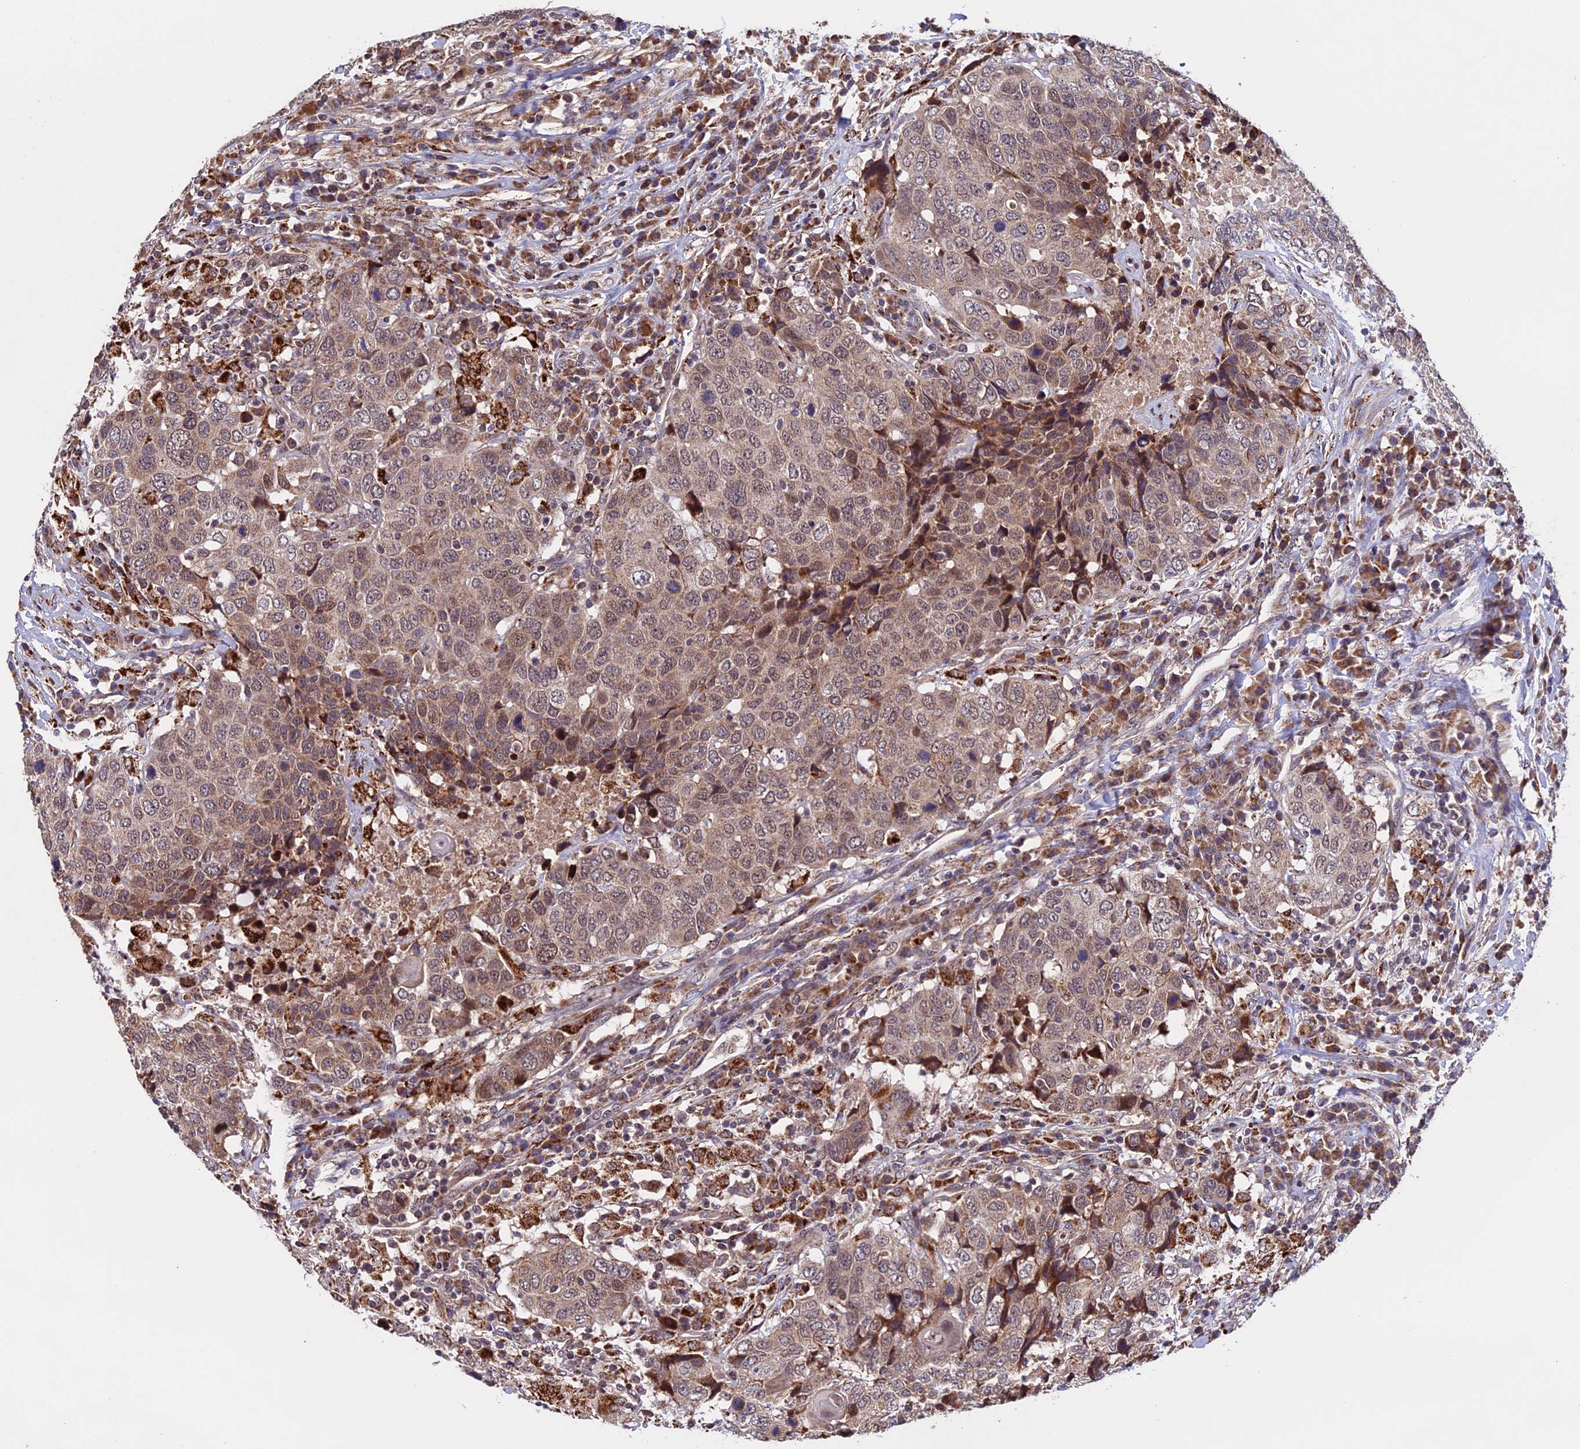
{"staining": {"intensity": "moderate", "quantity": ">75%", "location": "cytoplasmic/membranous"}, "tissue": "head and neck cancer", "cell_type": "Tumor cells", "image_type": "cancer", "snomed": [{"axis": "morphology", "description": "Squamous cell carcinoma, NOS"}, {"axis": "topography", "description": "Head-Neck"}], "caption": "Immunohistochemistry (IHC) micrograph of human head and neck cancer stained for a protein (brown), which reveals medium levels of moderate cytoplasmic/membranous staining in approximately >75% of tumor cells.", "gene": "RNF17", "patient": {"sex": "male", "age": 66}}